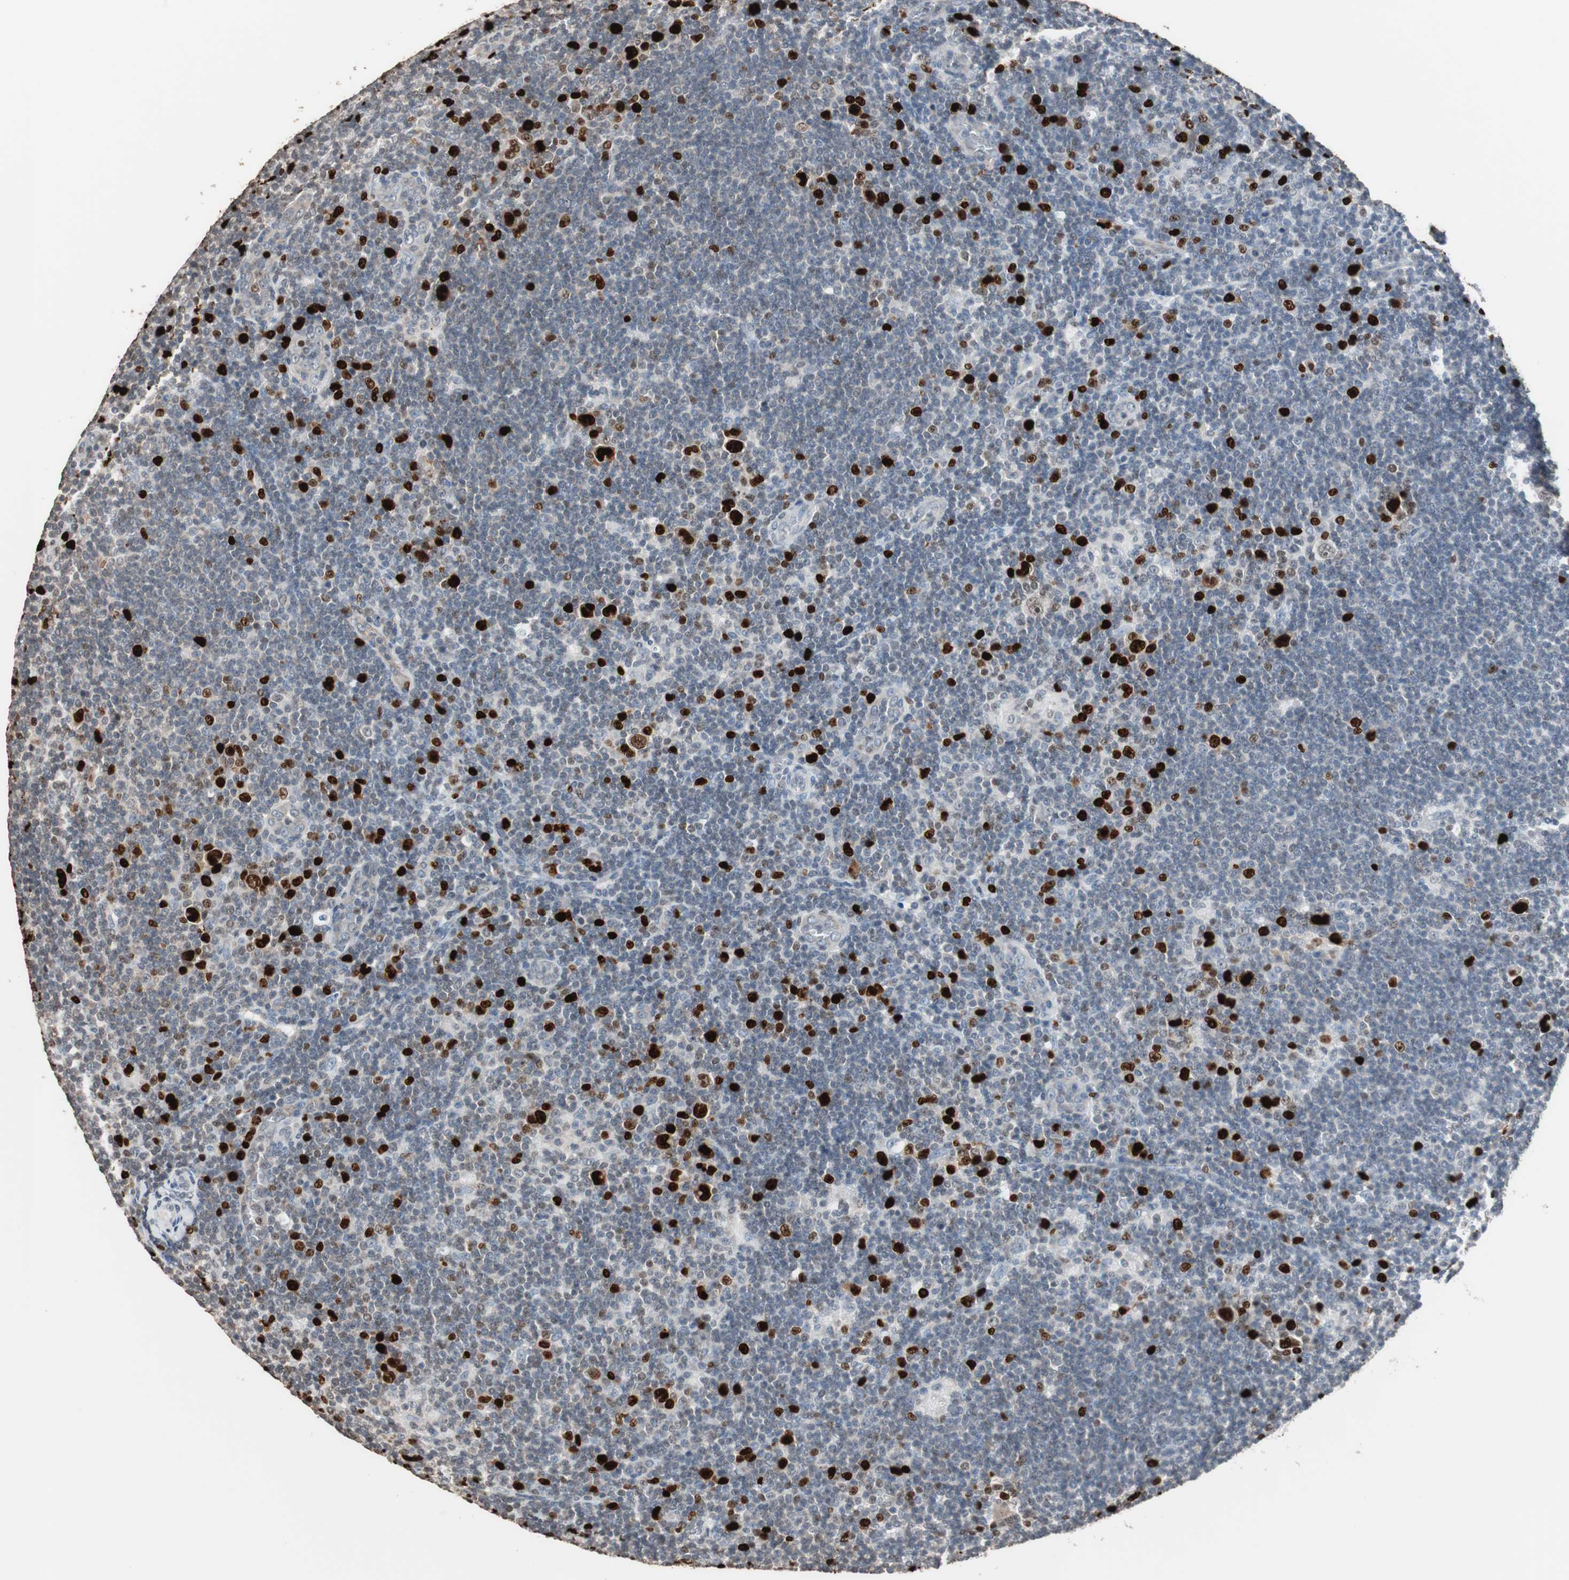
{"staining": {"intensity": "strong", "quantity": "<25%", "location": "nuclear"}, "tissue": "lymphoma", "cell_type": "Tumor cells", "image_type": "cancer", "snomed": [{"axis": "morphology", "description": "Hodgkin's disease, NOS"}, {"axis": "topography", "description": "Lymph node"}], "caption": "DAB (3,3'-diaminobenzidine) immunohistochemical staining of lymphoma reveals strong nuclear protein positivity in approximately <25% of tumor cells. (DAB (3,3'-diaminobenzidine) IHC, brown staining for protein, blue staining for nuclei).", "gene": "TOP2A", "patient": {"sex": "female", "age": 57}}